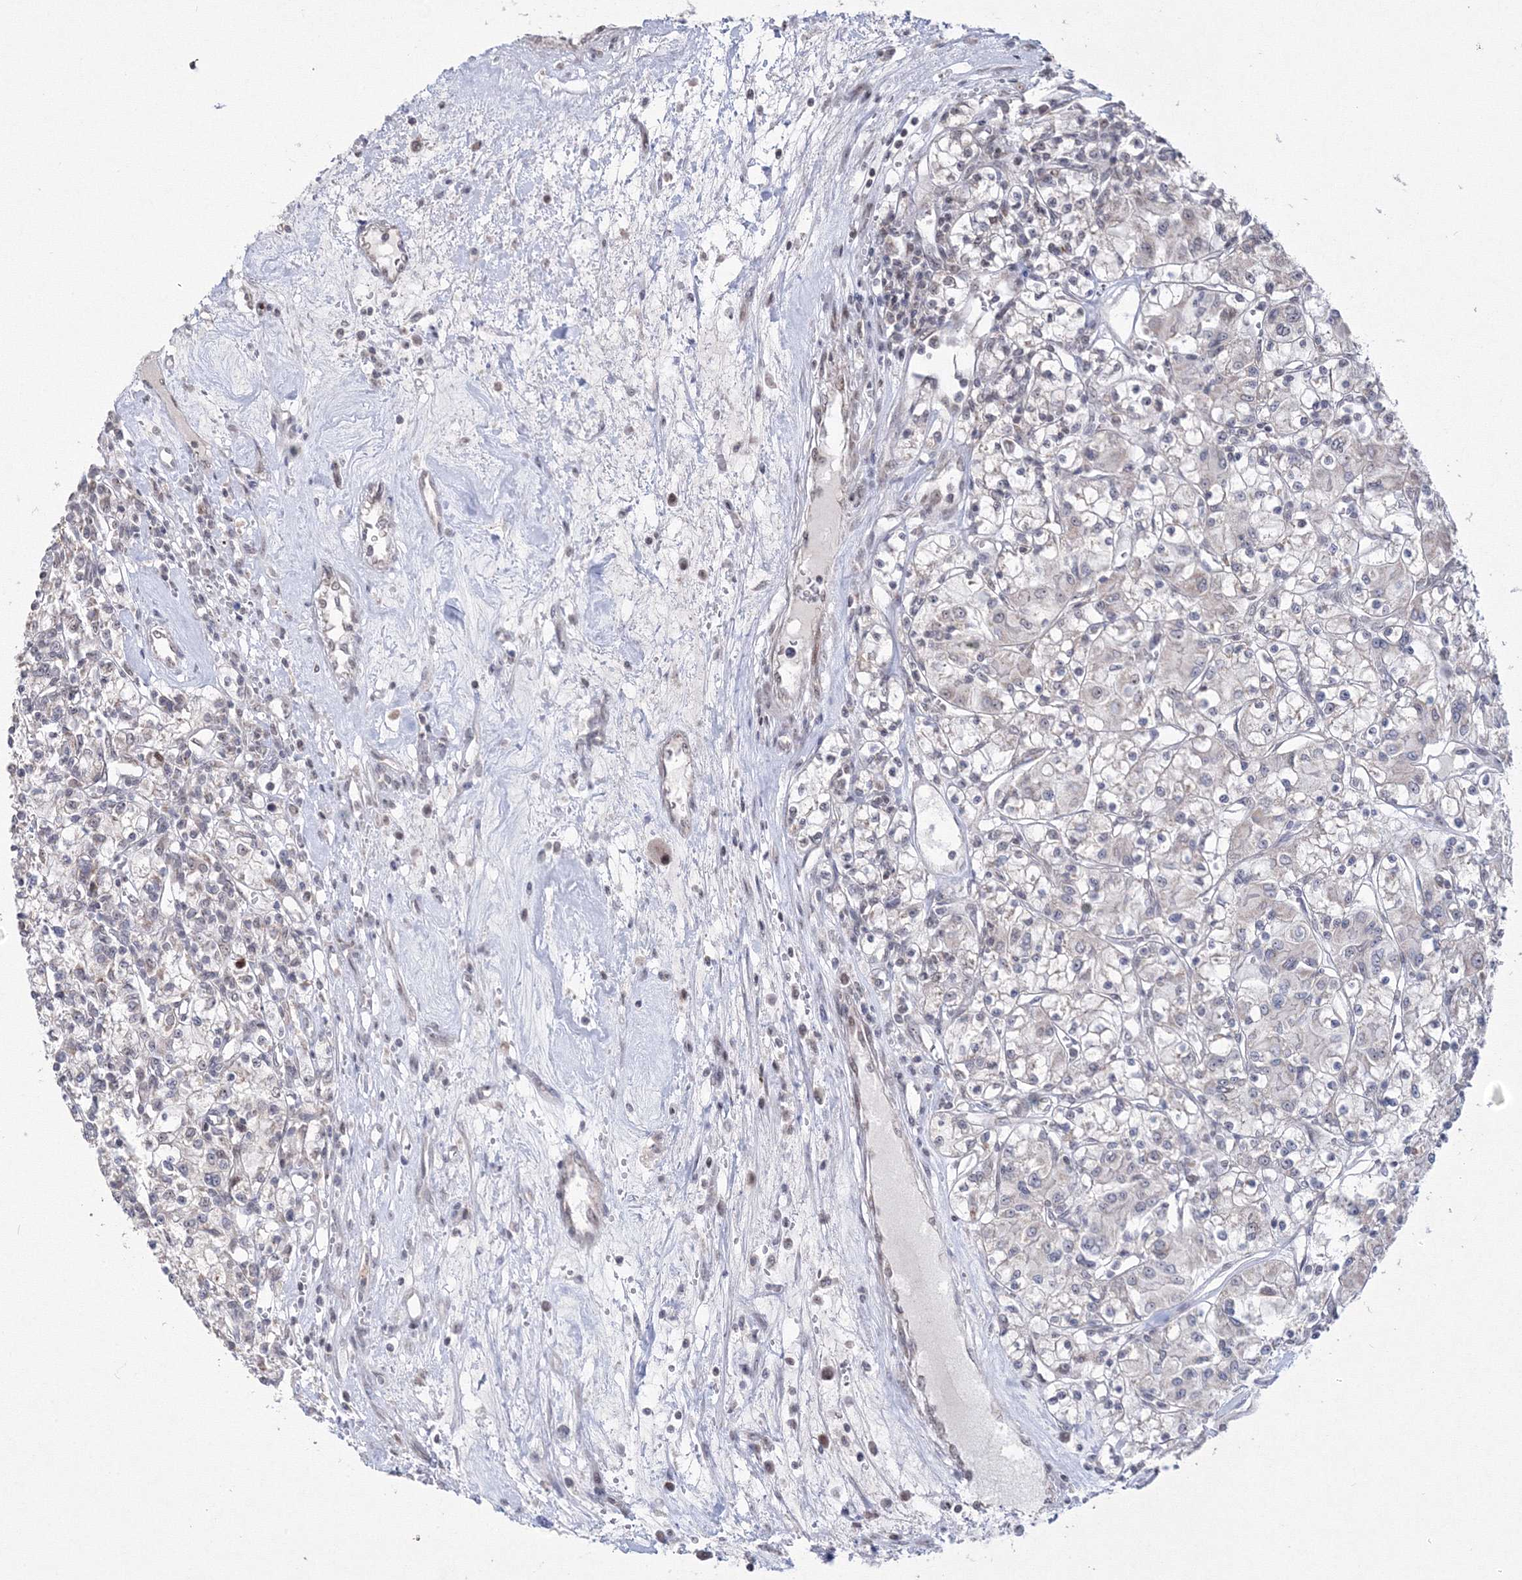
{"staining": {"intensity": "negative", "quantity": "none", "location": "none"}, "tissue": "renal cancer", "cell_type": "Tumor cells", "image_type": "cancer", "snomed": [{"axis": "morphology", "description": "Adenocarcinoma, NOS"}, {"axis": "topography", "description": "Kidney"}], "caption": "This is a micrograph of immunohistochemistry staining of renal cancer, which shows no positivity in tumor cells.", "gene": "GRSF1", "patient": {"sex": "female", "age": 59}}